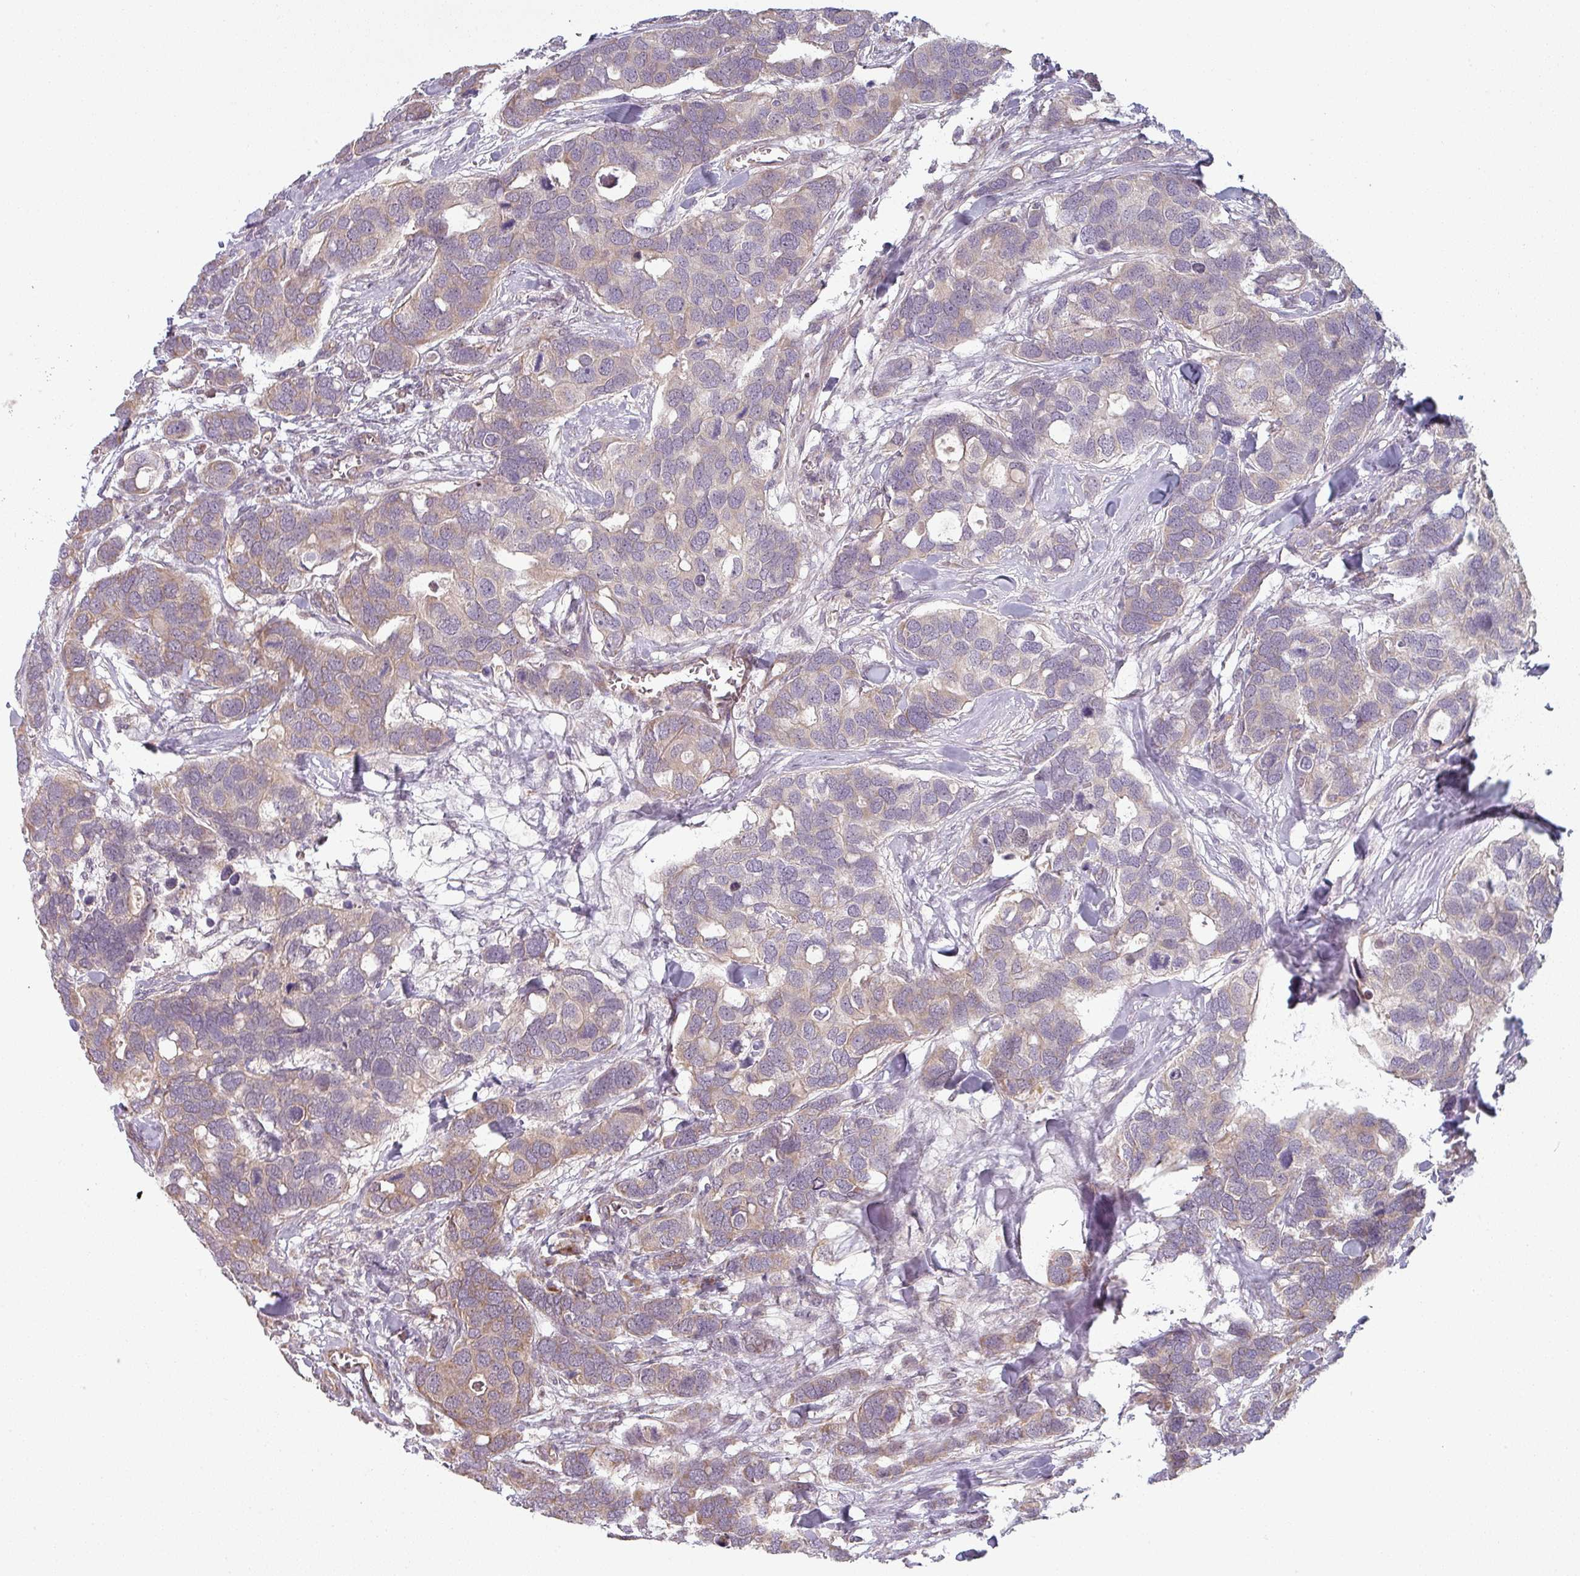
{"staining": {"intensity": "weak", "quantity": "25%-75%", "location": "cytoplasmic/membranous"}, "tissue": "breast cancer", "cell_type": "Tumor cells", "image_type": "cancer", "snomed": [{"axis": "morphology", "description": "Duct carcinoma"}, {"axis": "topography", "description": "Breast"}], "caption": "Brown immunohistochemical staining in human breast intraductal carcinoma shows weak cytoplasmic/membranous expression in approximately 25%-75% of tumor cells.", "gene": "PLEKHJ1", "patient": {"sex": "female", "age": 83}}